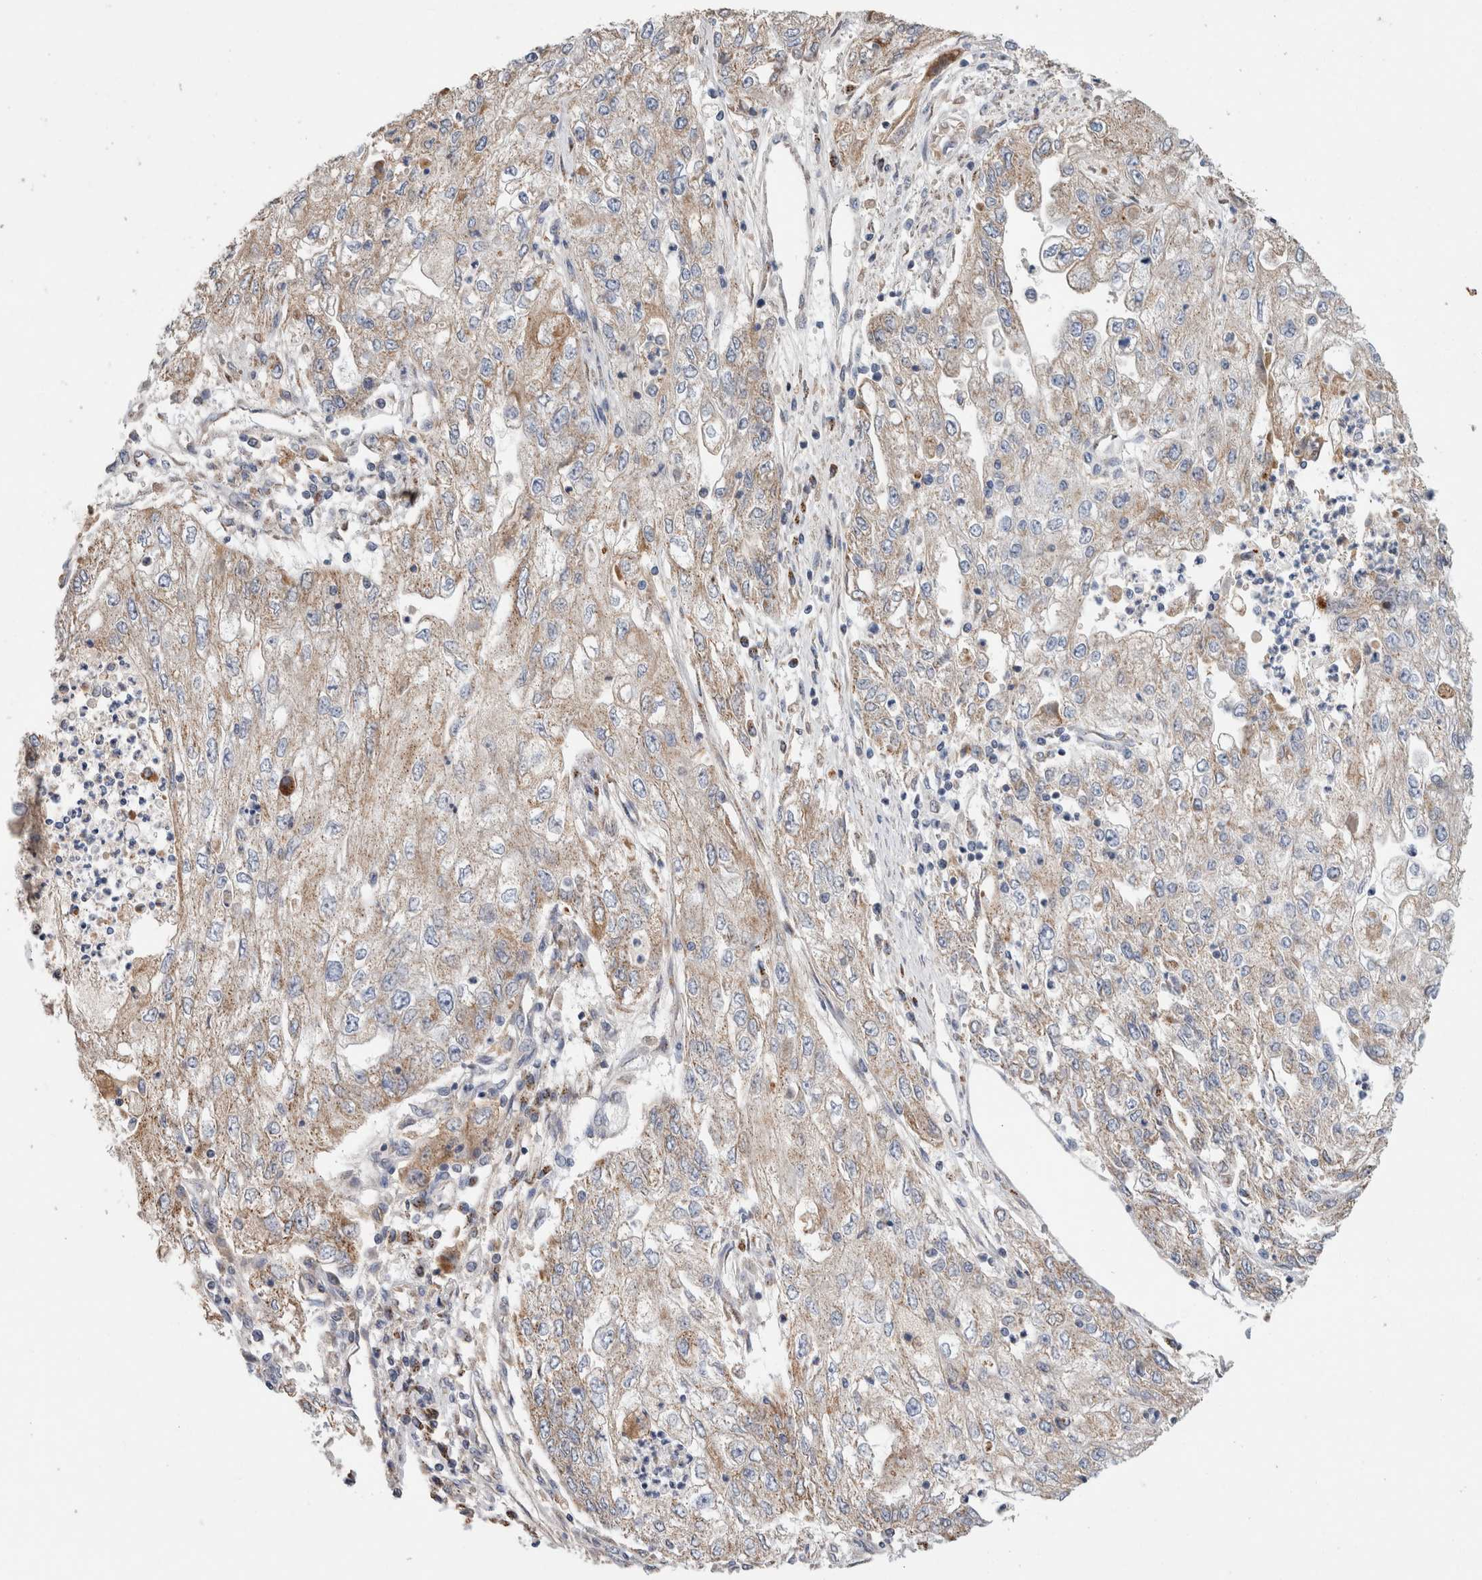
{"staining": {"intensity": "moderate", "quantity": "25%-75%", "location": "cytoplasmic/membranous"}, "tissue": "endometrial cancer", "cell_type": "Tumor cells", "image_type": "cancer", "snomed": [{"axis": "morphology", "description": "Adenocarcinoma, NOS"}, {"axis": "topography", "description": "Endometrium"}], "caption": "Tumor cells display medium levels of moderate cytoplasmic/membranous expression in about 25%-75% of cells in adenocarcinoma (endometrial). (DAB (3,3'-diaminobenzidine) IHC with brightfield microscopy, high magnification).", "gene": "IARS2", "patient": {"sex": "female", "age": 49}}